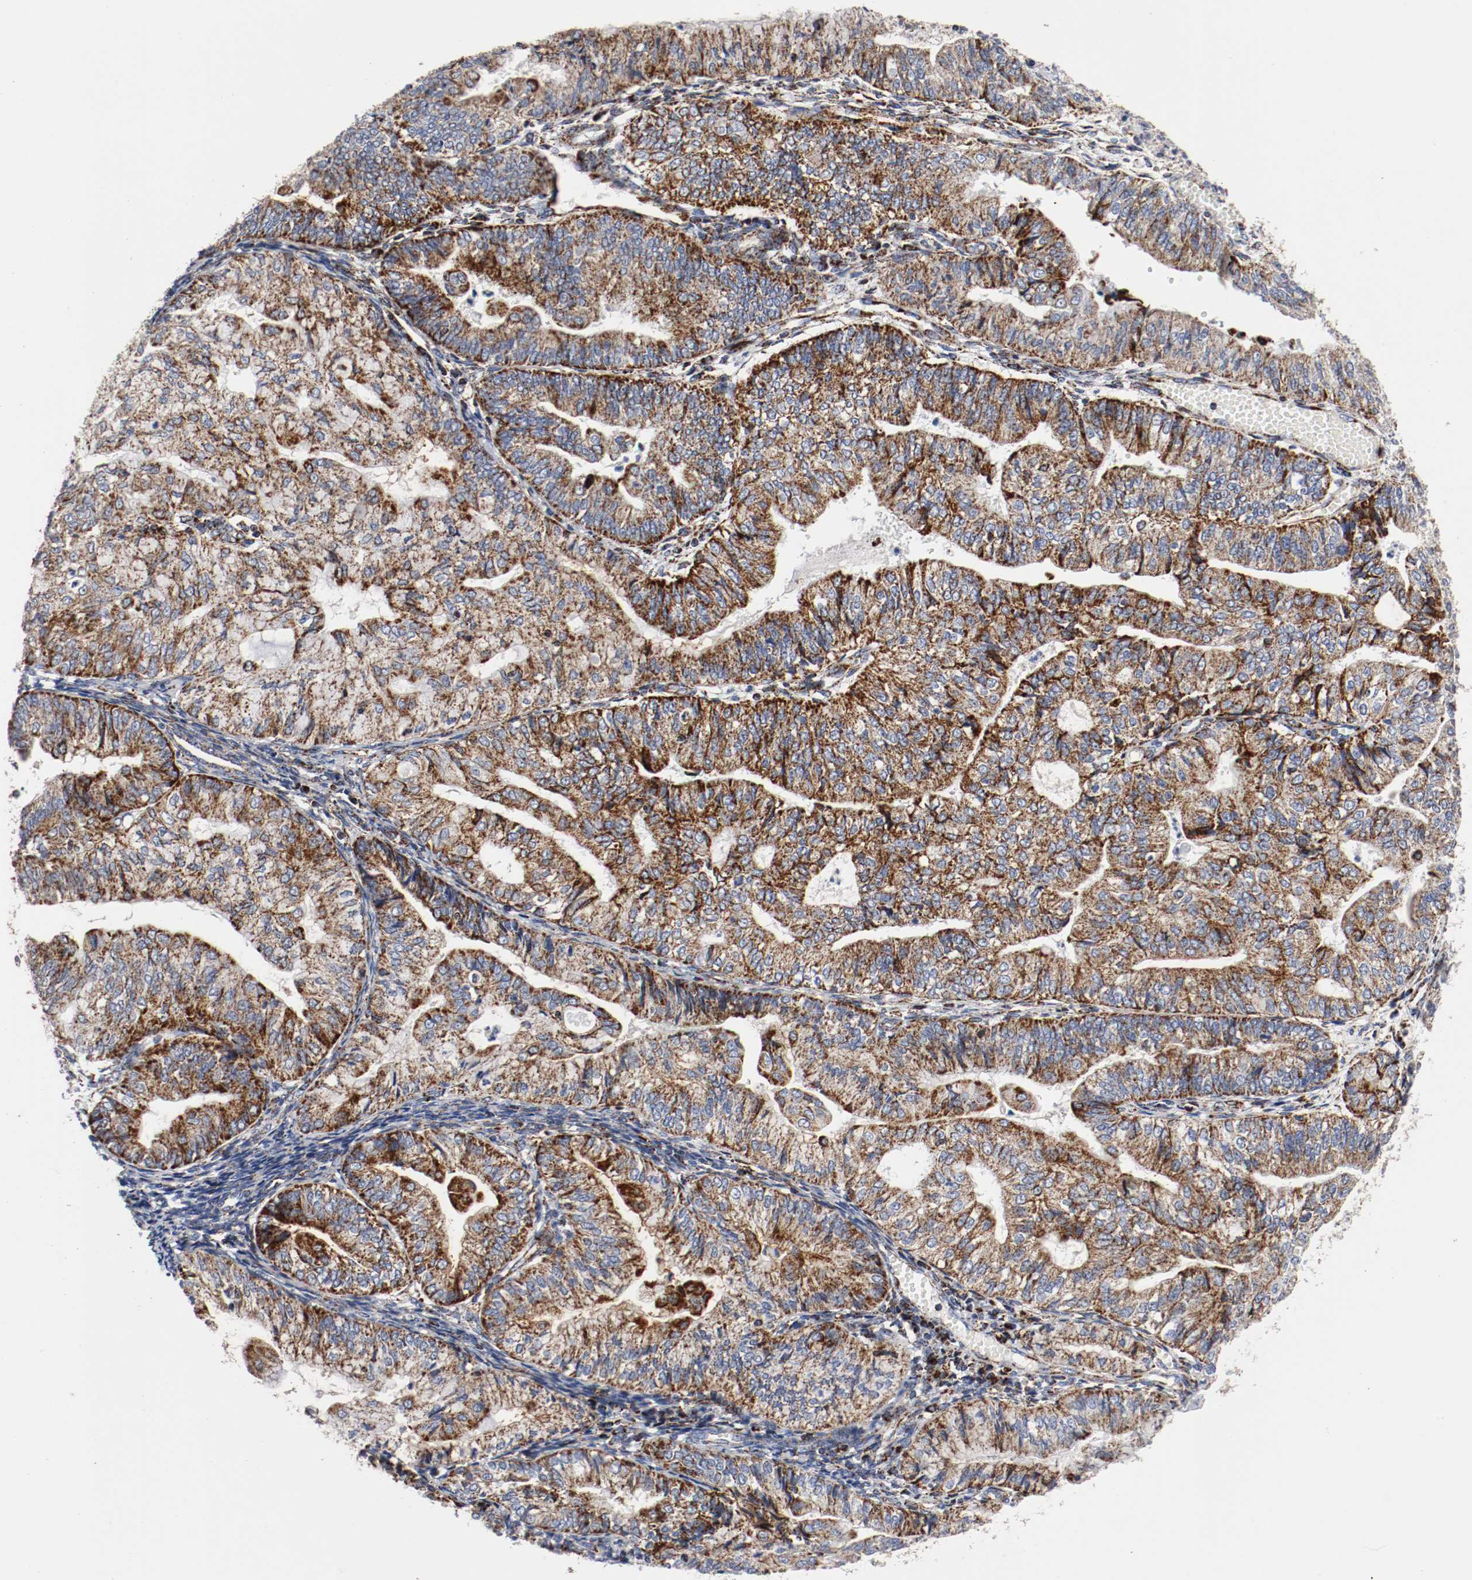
{"staining": {"intensity": "strong", "quantity": ">75%", "location": "cytoplasmic/membranous"}, "tissue": "endometrial cancer", "cell_type": "Tumor cells", "image_type": "cancer", "snomed": [{"axis": "morphology", "description": "Adenocarcinoma, NOS"}, {"axis": "topography", "description": "Endometrium"}], "caption": "Endometrial cancer (adenocarcinoma) stained with immunohistochemistry (IHC) exhibits strong cytoplasmic/membranous positivity in about >75% of tumor cells. The staining was performed using DAB to visualize the protein expression in brown, while the nuclei were stained in blue with hematoxylin (Magnification: 20x).", "gene": "TUBD1", "patient": {"sex": "female", "age": 59}}